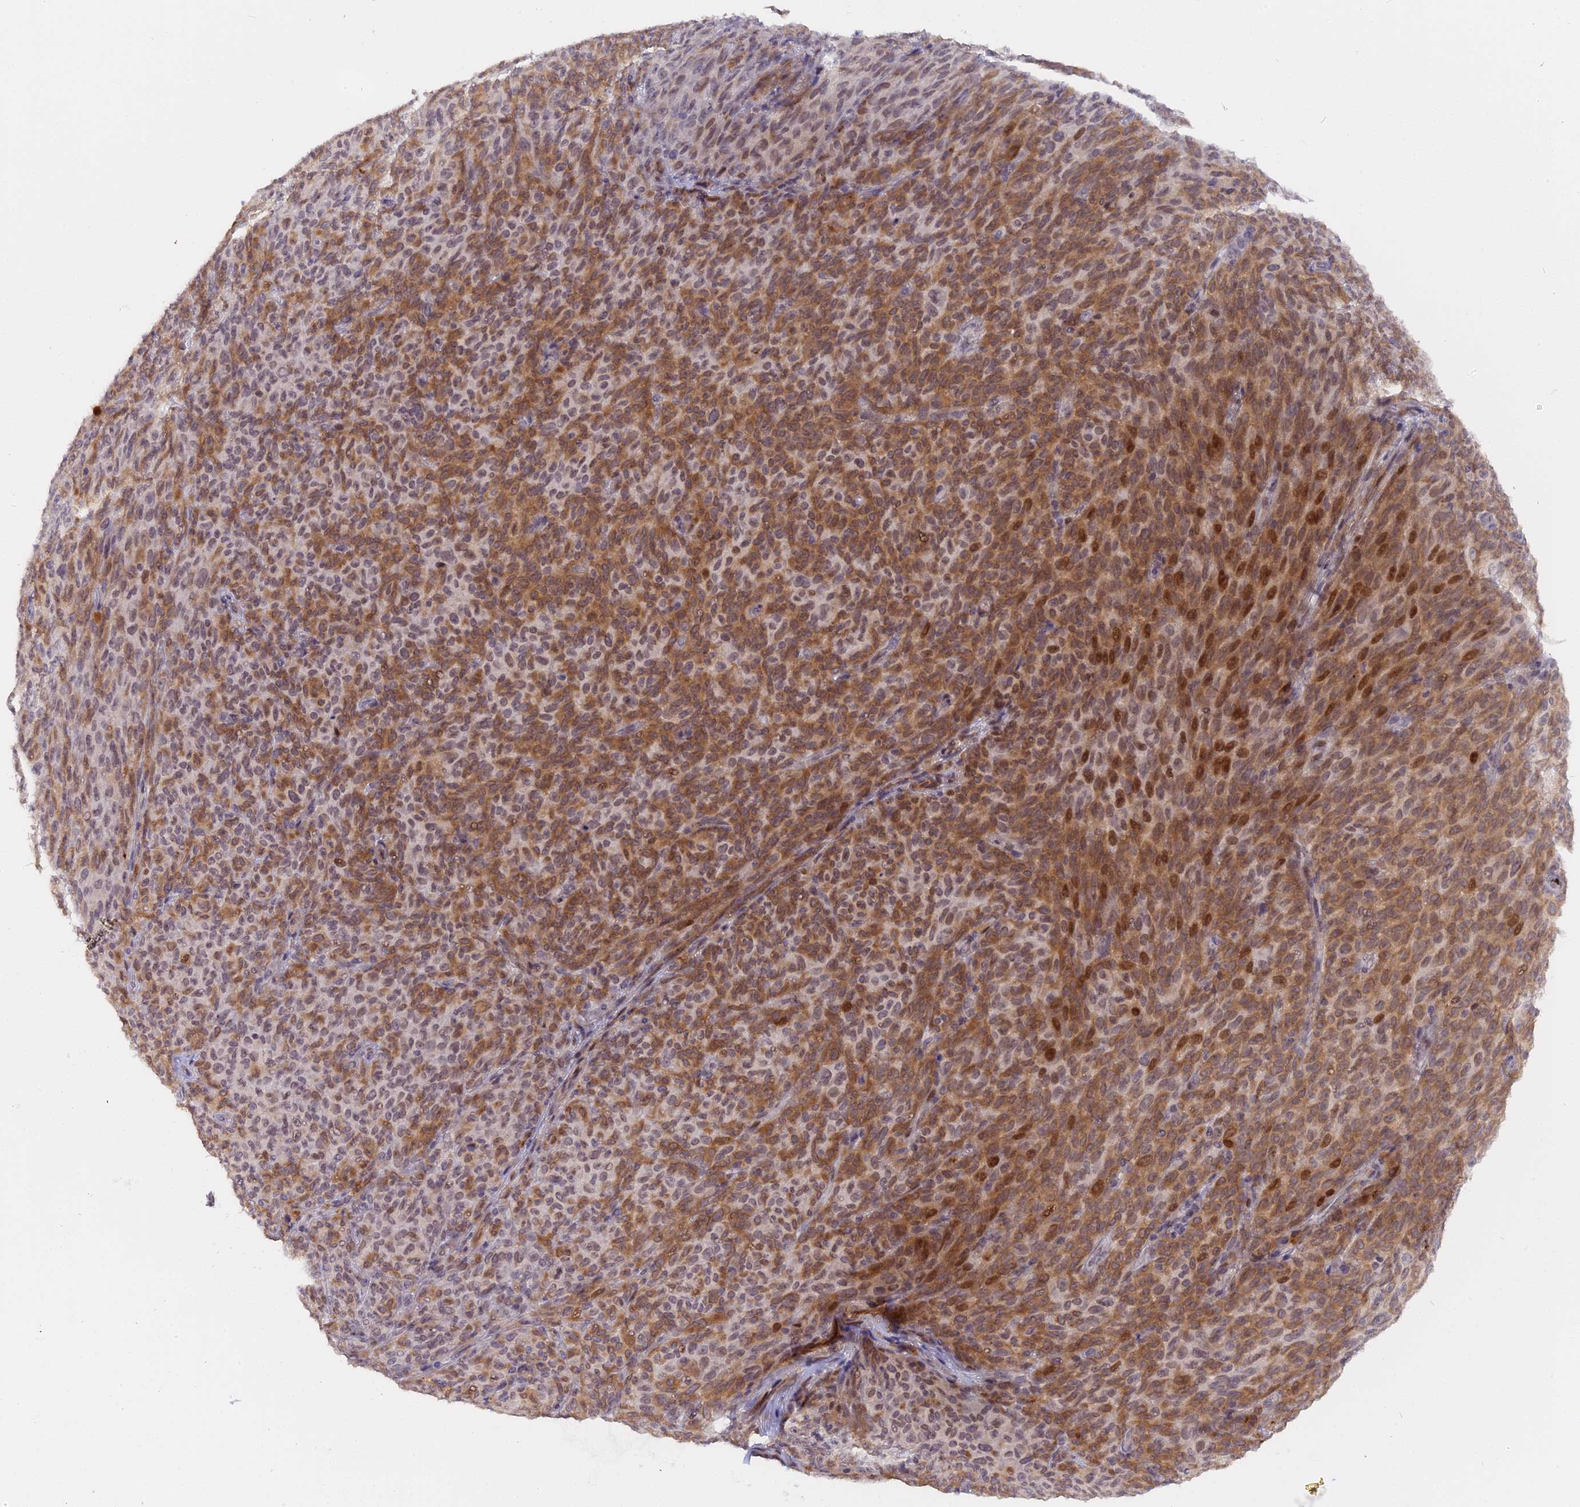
{"staining": {"intensity": "moderate", "quantity": ">75%", "location": "cytoplasmic/membranous,nuclear"}, "tissue": "melanoma", "cell_type": "Tumor cells", "image_type": "cancer", "snomed": [{"axis": "morphology", "description": "Malignant melanoma, NOS"}, {"axis": "topography", "description": "Skin"}], "caption": "Immunohistochemistry (IHC) histopathology image of human malignant melanoma stained for a protein (brown), which demonstrates medium levels of moderate cytoplasmic/membranous and nuclear positivity in about >75% of tumor cells.", "gene": "PYGO1", "patient": {"sex": "female", "age": 82}}